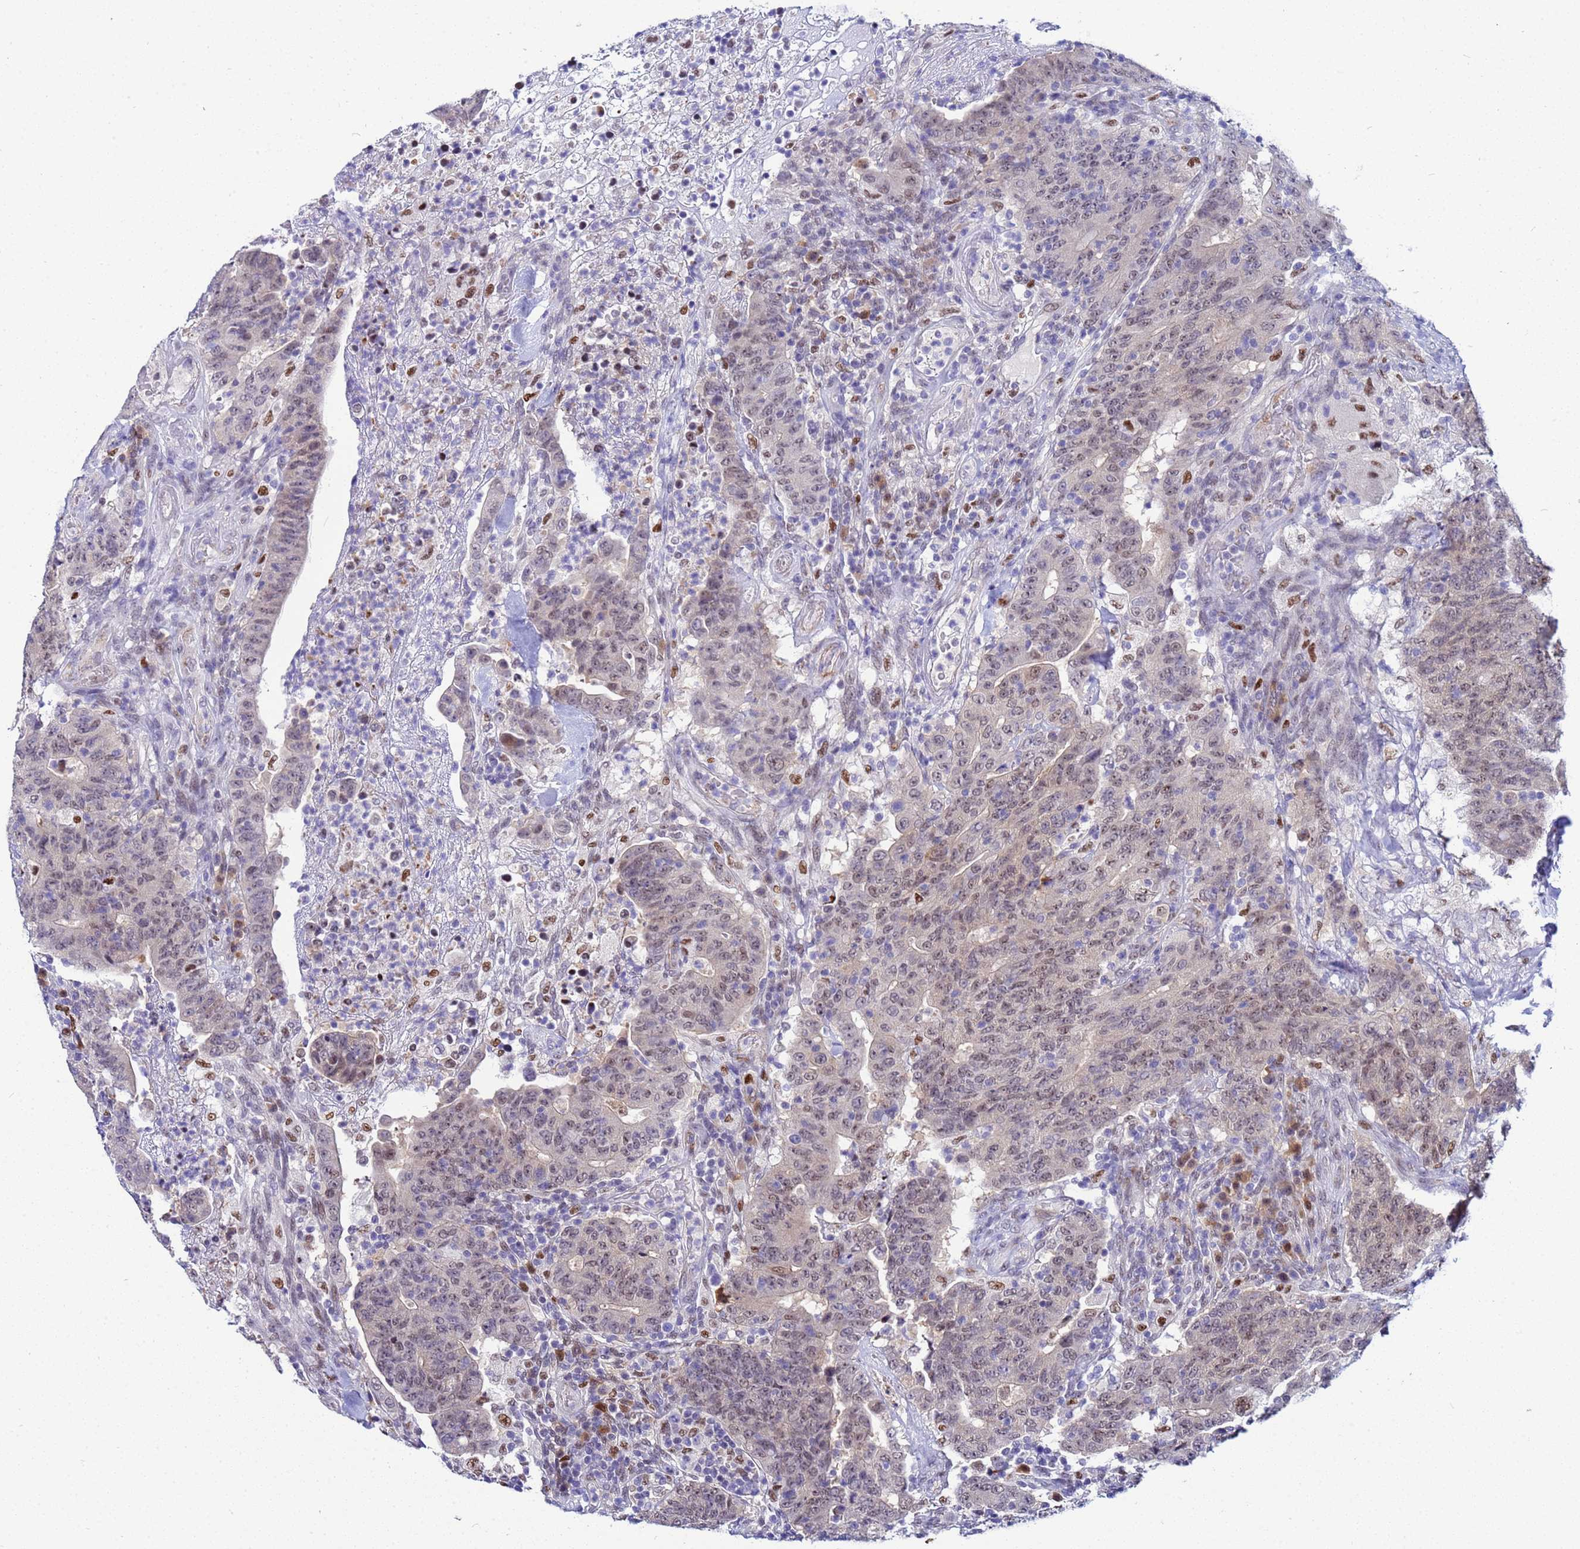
{"staining": {"intensity": "weak", "quantity": "<25%", "location": "nuclear"}, "tissue": "colorectal cancer", "cell_type": "Tumor cells", "image_type": "cancer", "snomed": [{"axis": "morphology", "description": "Adenocarcinoma, NOS"}, {"axis": "topography", "description": "Colon"}], "caption": "An IHC photomicrograph of adenocarcinoma (colorectal) is shown. There is no staining in tumor cells of adenocarcinoma (colorectal). (Brightfield microscopy of DAB IHC at high magnification).", "gene": "SLC25A37", "patient": {"sex": "female", "age": 75}}